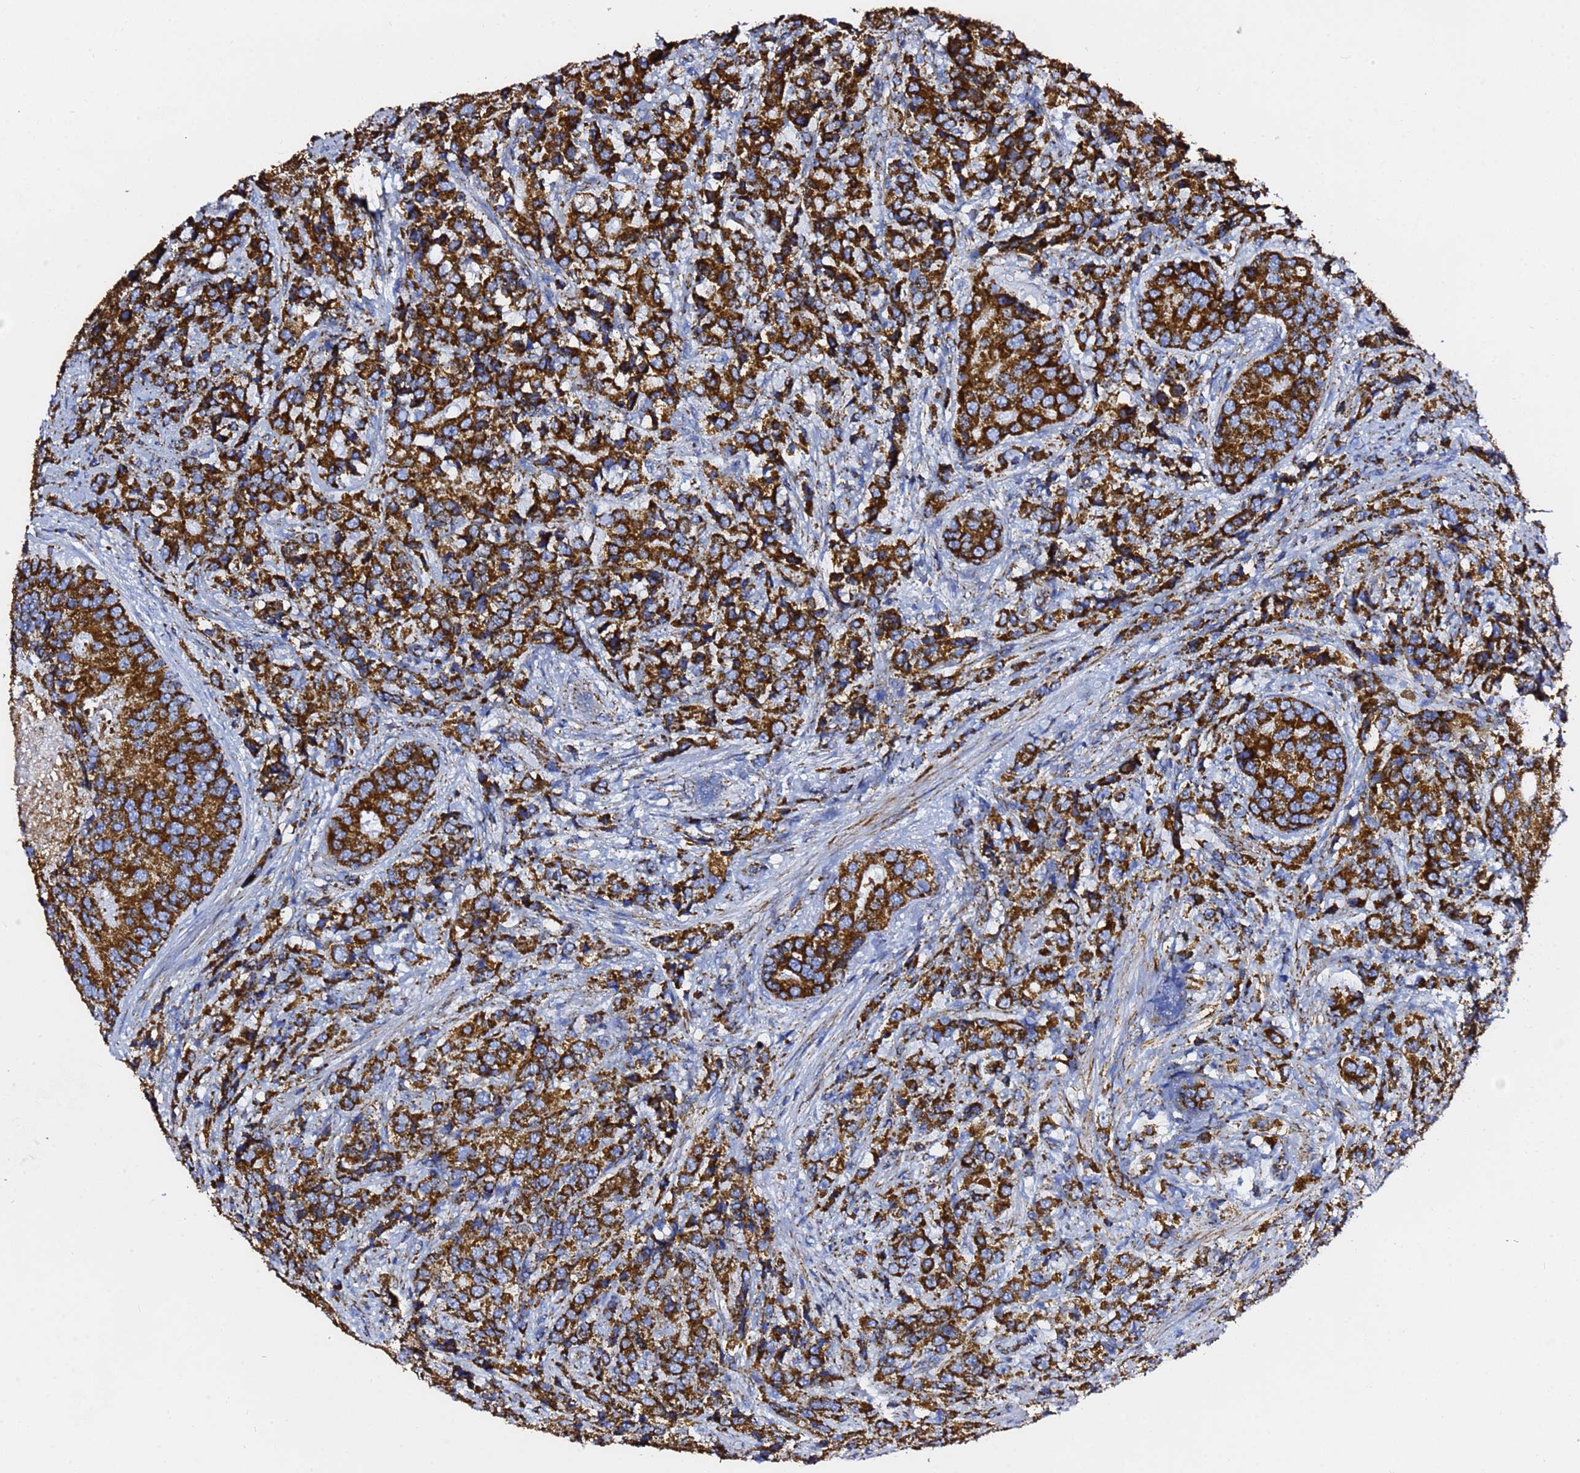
{"staining": {"intensity": "strong", "quantity": ">75%", "location": "cytoplasmic/membranous"}, "tissue": "prostate cancer", "cell_type": "Tumor cells", "image_type": "cancer", "snomed": [{"axis": "morphology", "description": "Adenocarcinoma, High grade"}, {"axis": "topography", "description": "Prostate"}], "caption": "A brown stain shows strong cytoplasmic/membranous staining of a protein in high-grade adenocarcinoma (prostate) tumor cells.", "gene": "PHB2", "patient": {"sex": "male", "age": 62}}